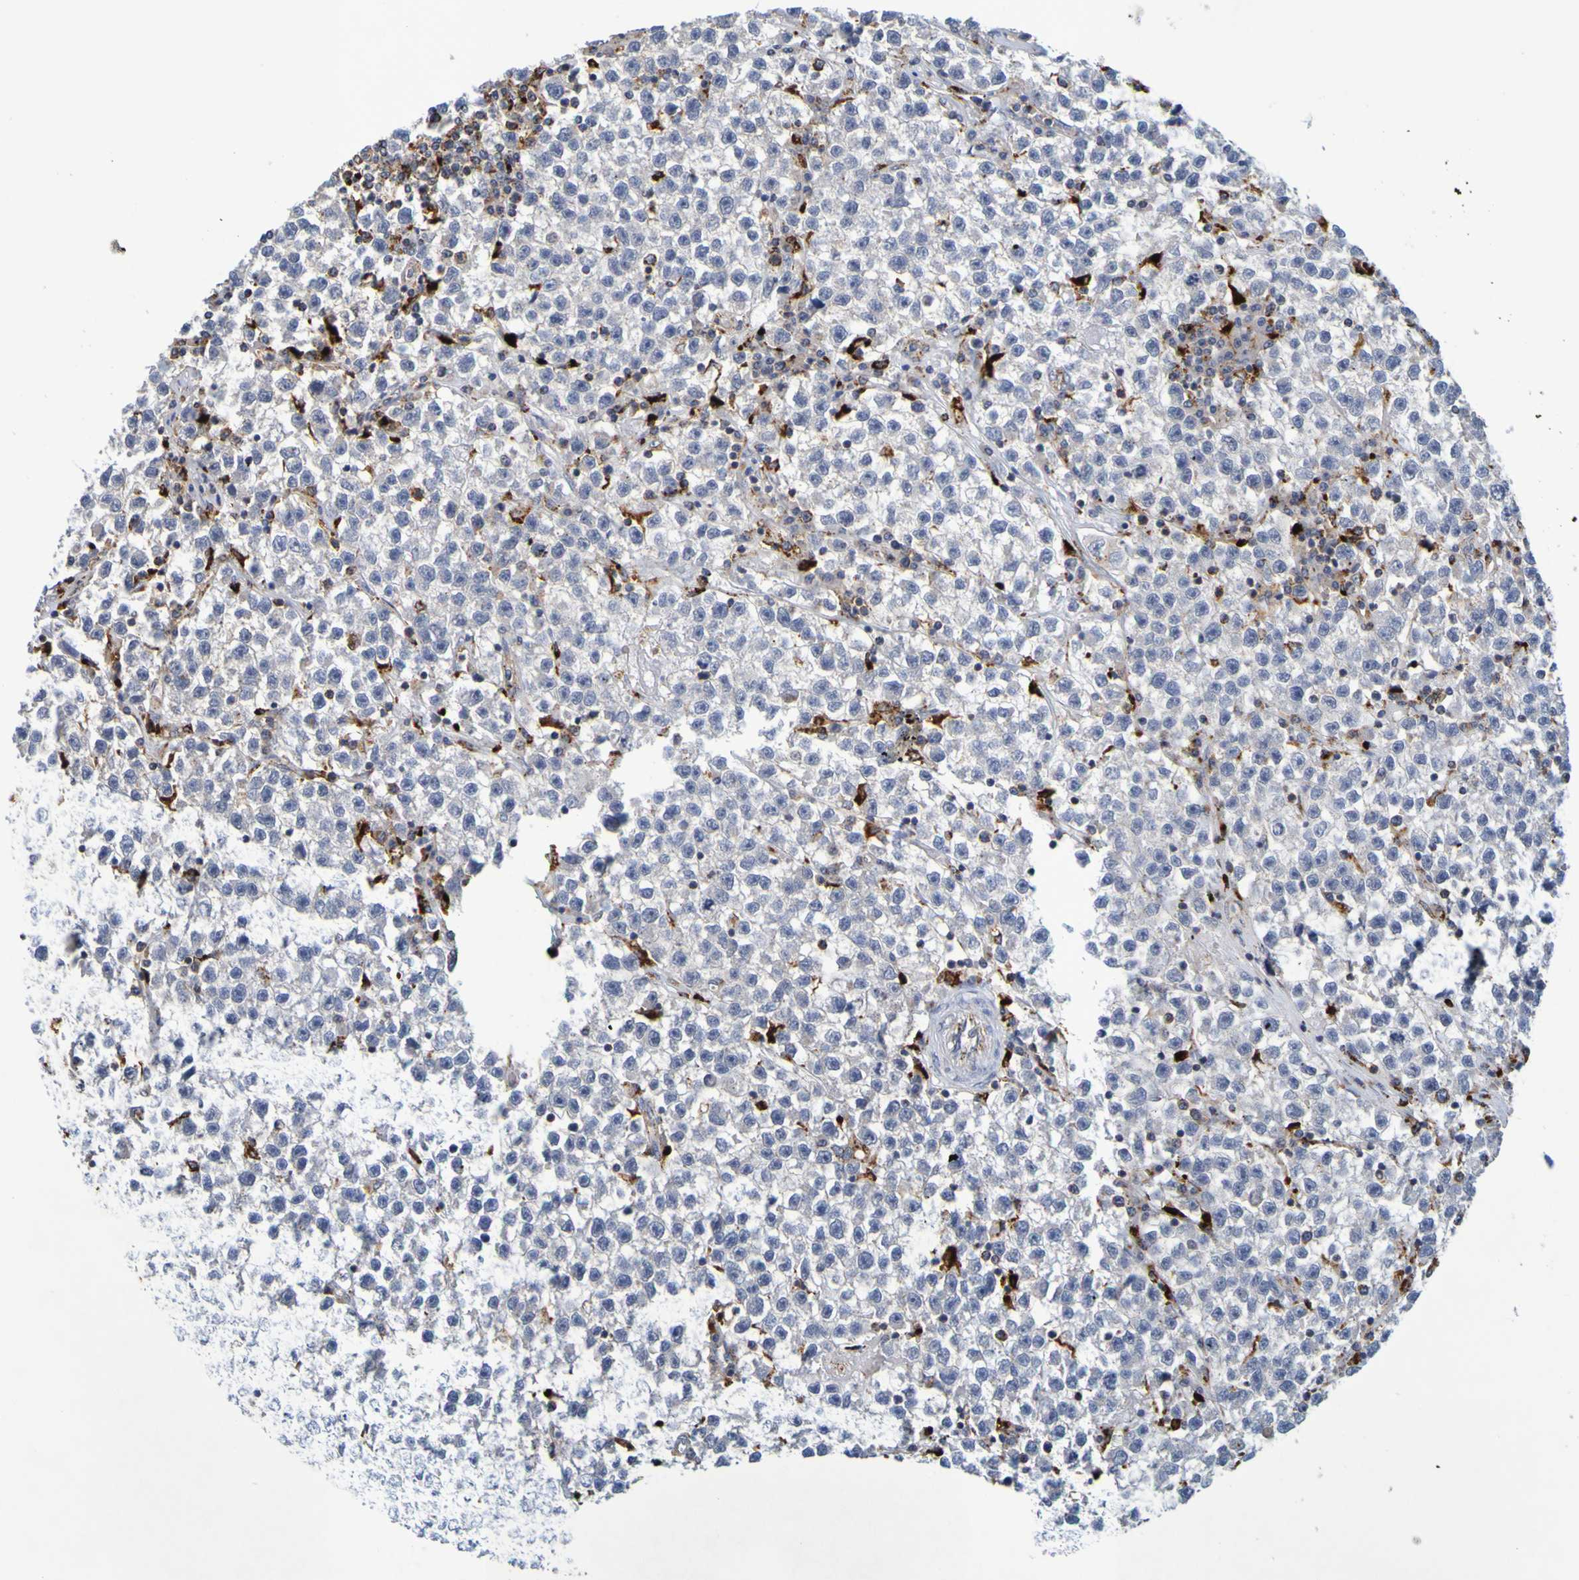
{"staining": {"intensity": "negative", "quantity": "none", "location": "none"}, "tissue": "testis cancer", "cell_type": "Tumor cells", "image_type": "cancer", "snomed": [{"axis": "morphology", "description": "Seminoma, NOS"}, {"axis": "topography", "description": "Testis"}], "caption": "High power microscopy histopathology image of an IHC micrograph of testis seminoma, revealing no significant positivity in tumor cells. The staining is performed using DAB brown chromogen with nuclei counter-stained in using hematoxylin.", "gene": "TPH1", "patient": {"sex": "male", "age": 22}}